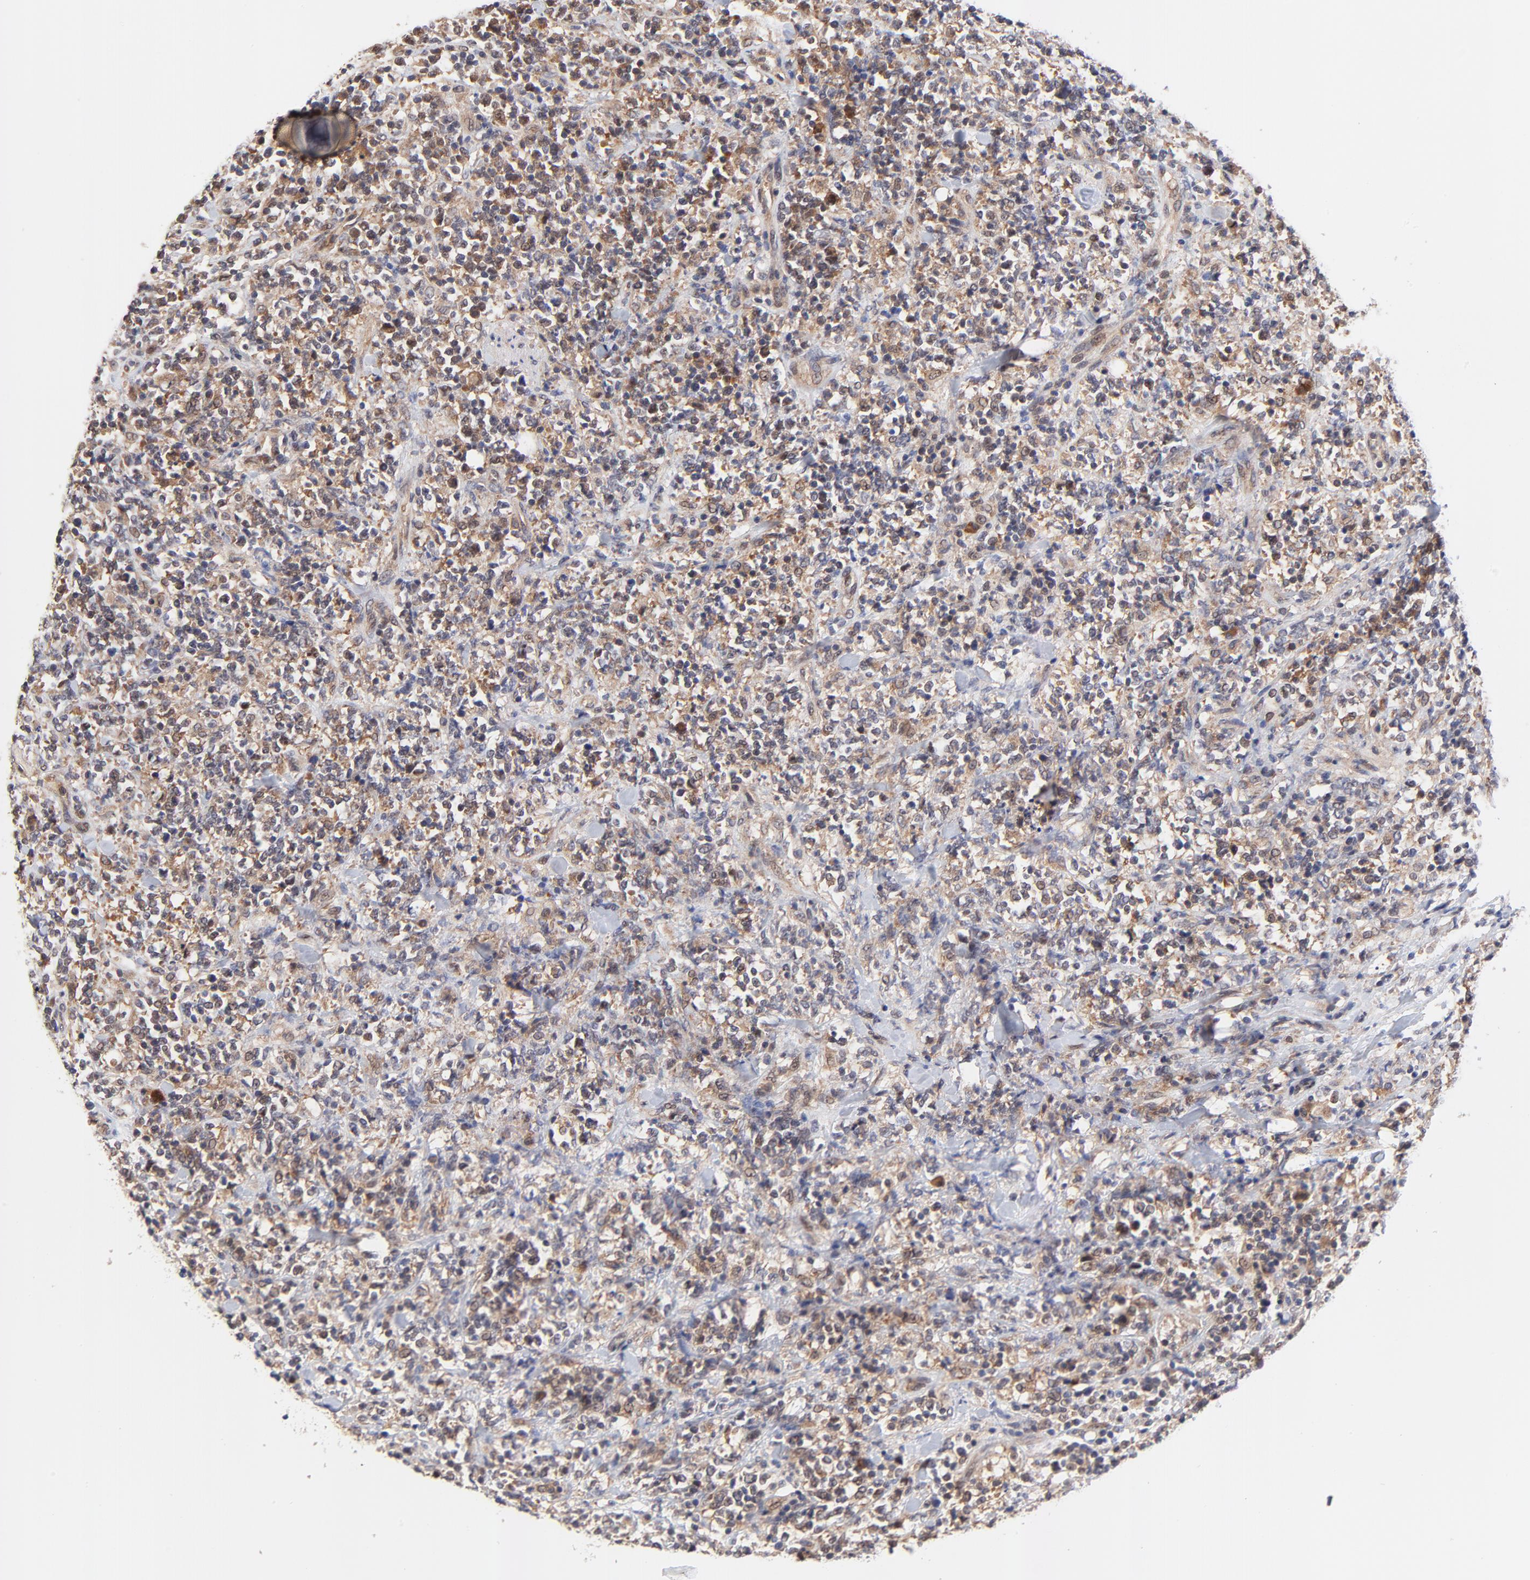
{"staining": {"intensity": "moderate", "quantity": "25%-75%", "location": "cytoplasmic/membranous,nuclear"}, "tissue": "lymphoma", "cell_type": "Tumor cells", "image_type": "cancer", "snomed": [{"axis": "morphology", "description": "Malignant lymphoma, non-Hodgkin's type, High grade"}, {"axis": "topography", "description": "Soft tissue"}], "caption": "This is a histology image of IHC staining of lymphoma, which shows moderate expression in the cytoplasmic/membranous and nuclear of tumor cells.", "gene": "TXNL1", "patient": {"sex": "male", "age": 18}}